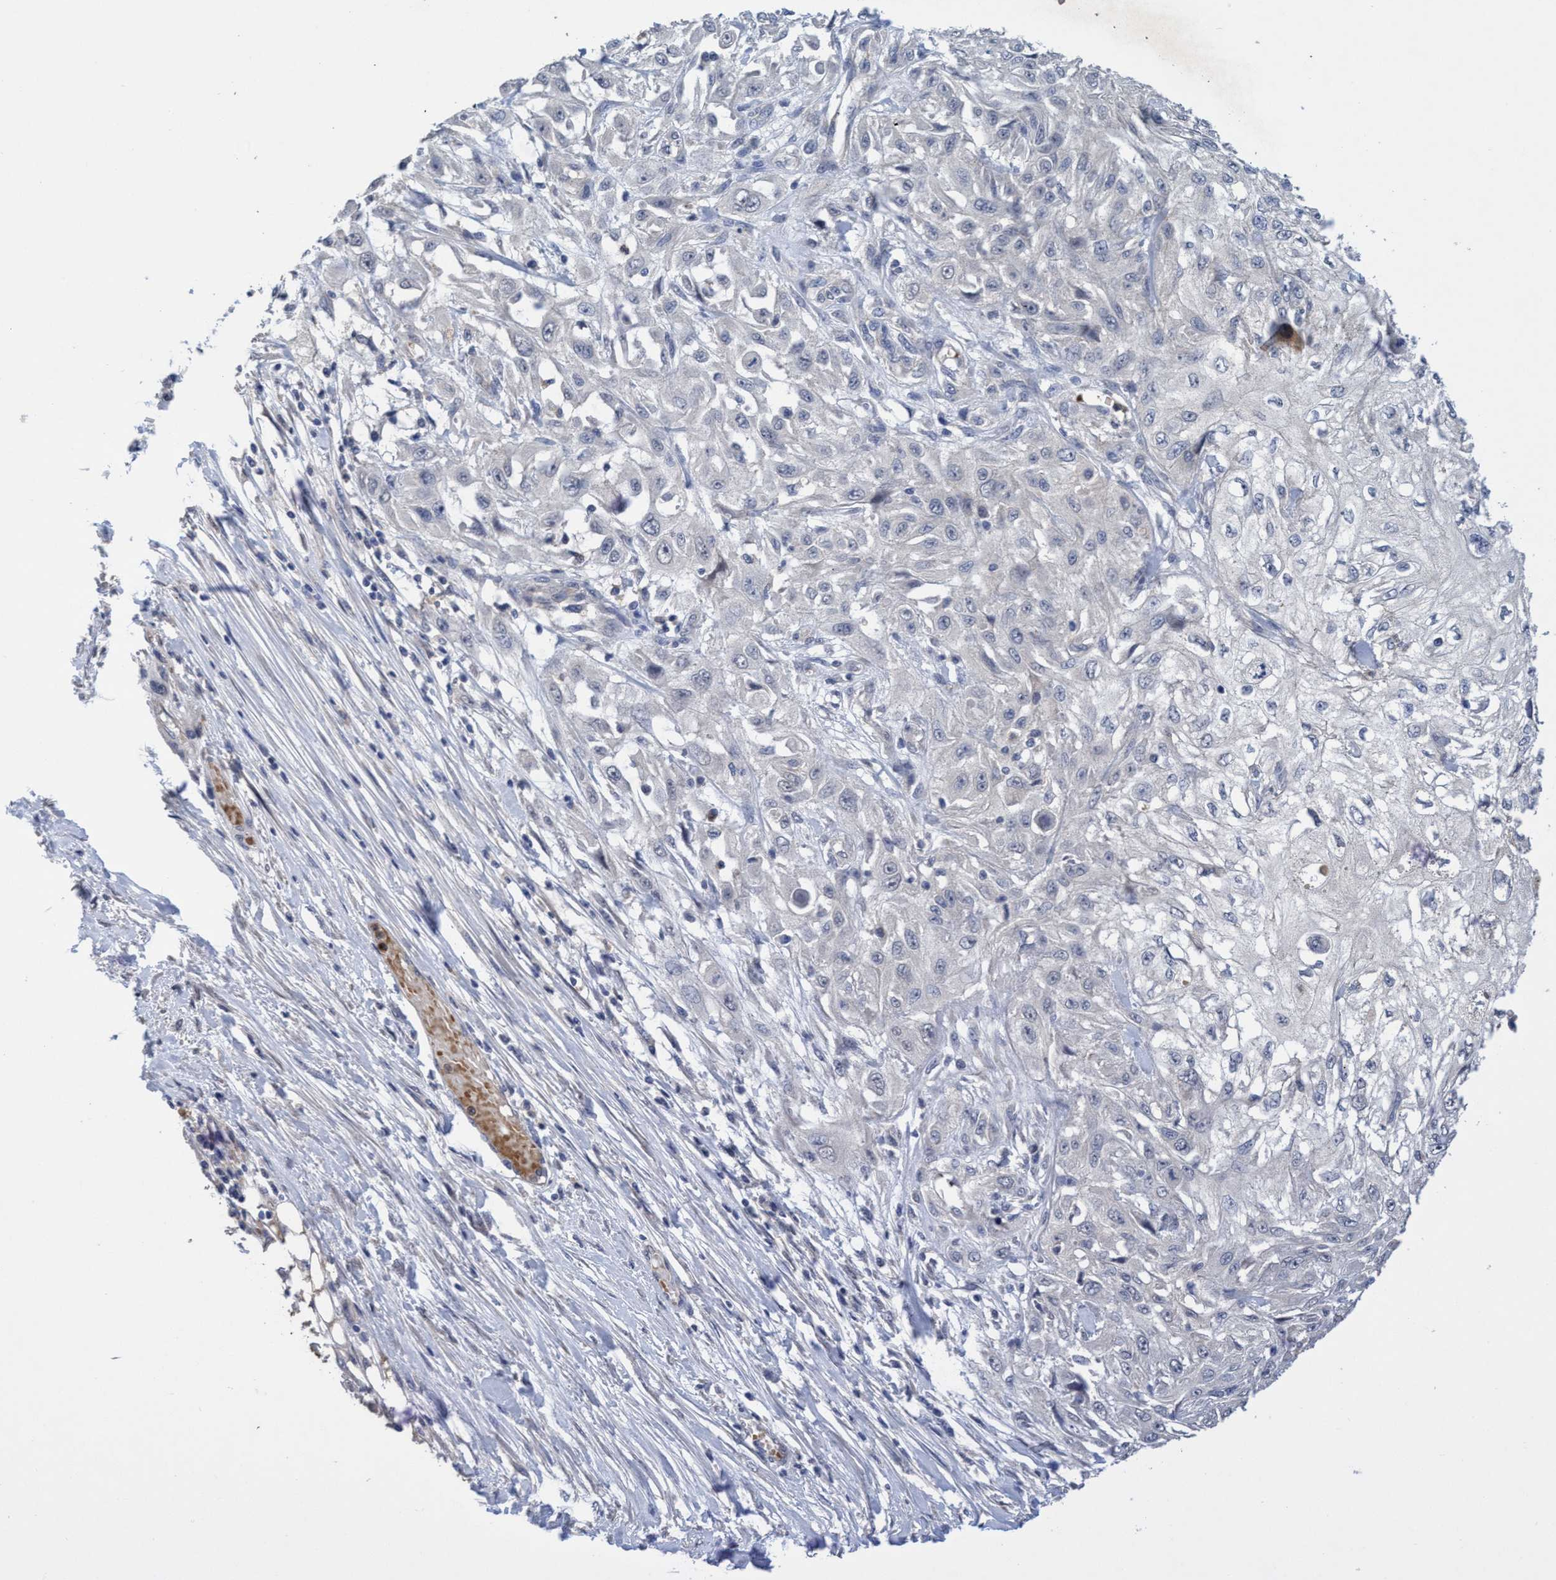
{"staining": {"intensity": "negative", "quantity": "none", "location": "none"}, "tissue": "skin cancer", "cell_type": "Tumor cells", "image_type": "cancer", "snomed": [{"axis": "morphology", "description": "Squamous cell carcinoma, NOS"}, {"axis": "morphology", "description": "Squamous cell carcinoma, metastatic, NOS"}, {"axis": "topography", "description": "Skin"}, {"axis": "topography", "description": "Lymph node"}], "caption": "DAB immunohistochemical staining of human skin cancer (metastatic squamous cell carcinoma) reveals no significant staining in tumor cells.", "gene": "SEMA4D", "patient": {"sex": "male", "age": 75}}